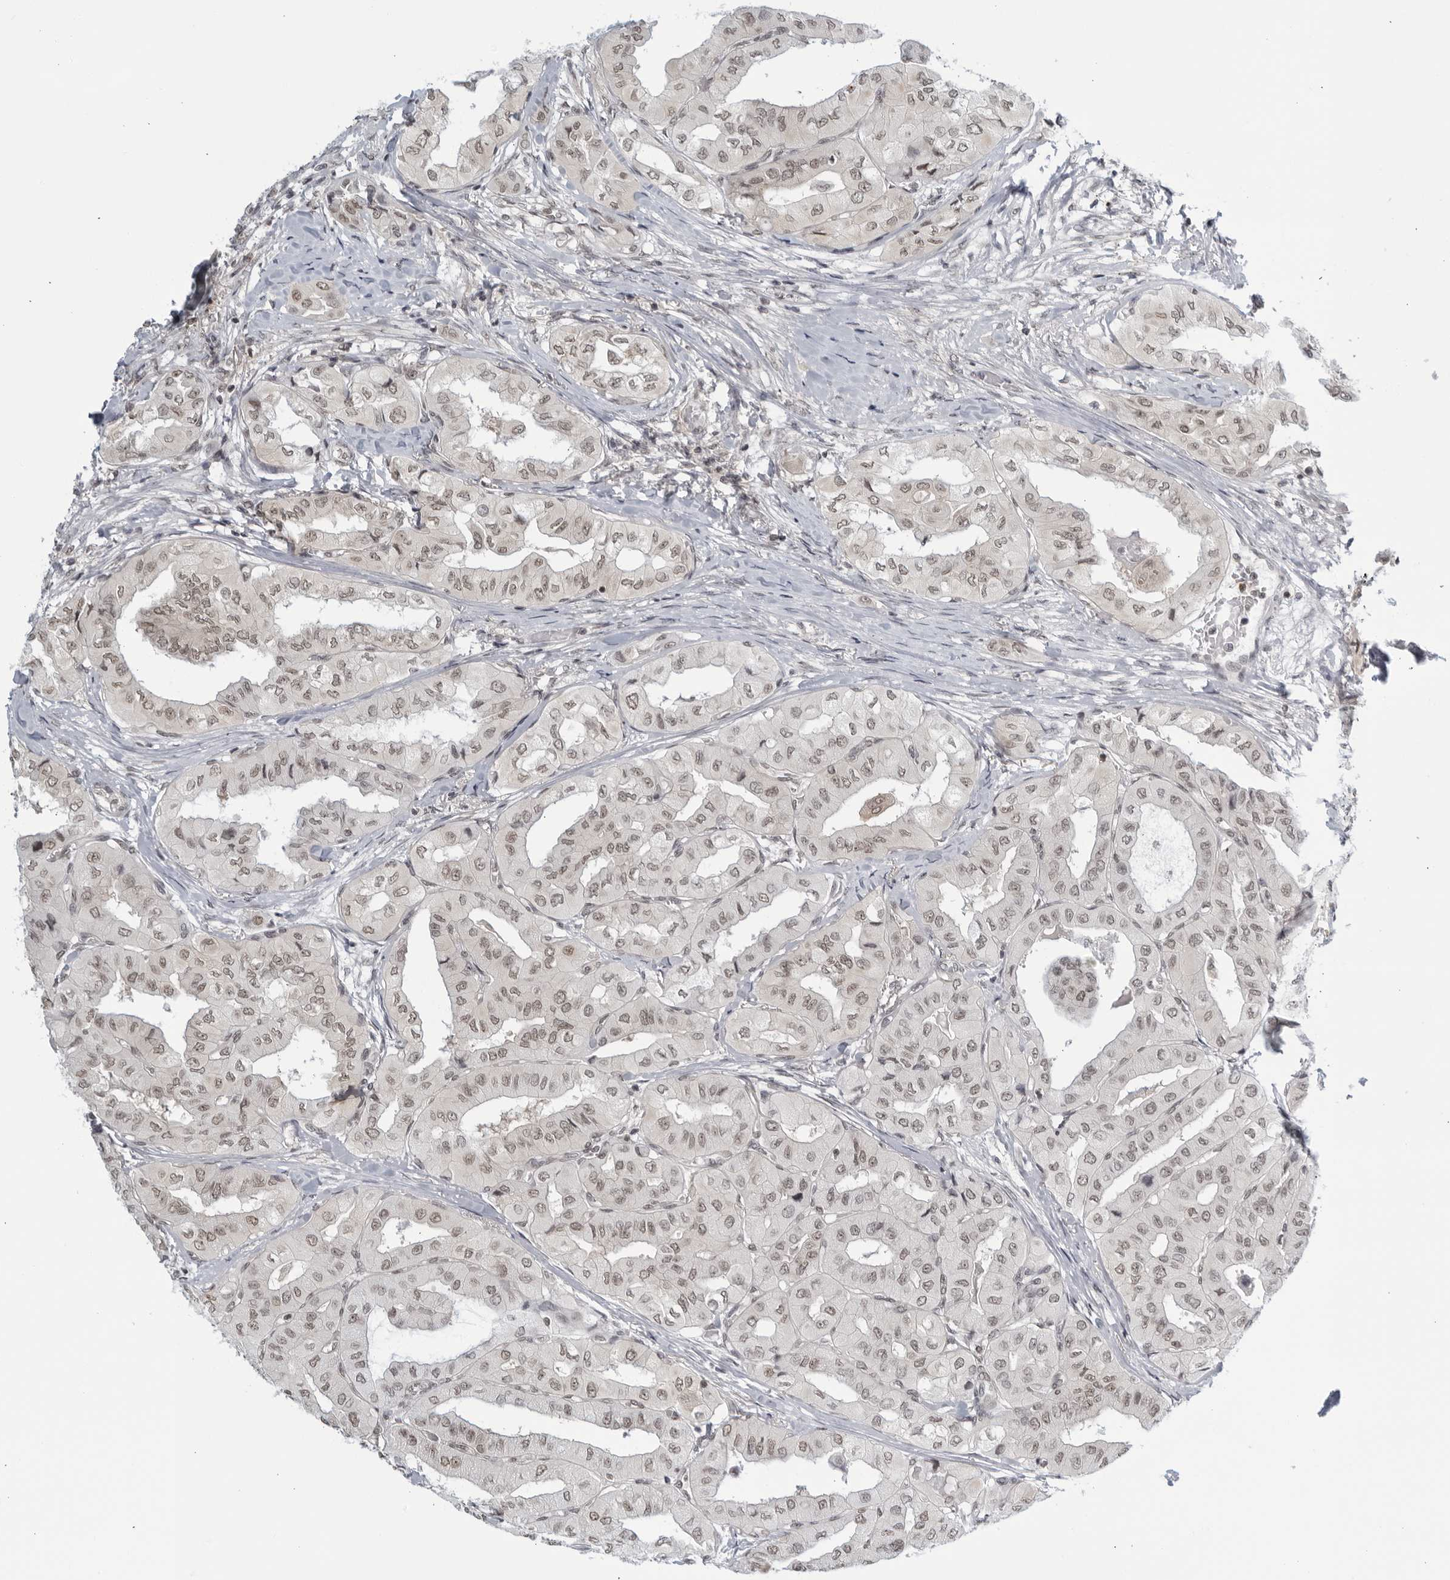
{"staining": {"intensity": "weak", "quantity": ">75%", "location": "nuclear"}, "tissue": "thyroid cancer", "cell_type": "Tumor cells", "image_type": "cancer", "snomed": [{"axis": "morphology", "description": "Papillary adenocarcinoma, NOS"}, {"axis": "topography", "description": "Thyroid gland"}], "caption": "DAB immunohistochemical staining of thyroid cancer exhibits weak nuclear protein staining in about >75% of tumor cells.", "gene": "CC2D1B", "patient": {"sex": "female", "age": 59}}